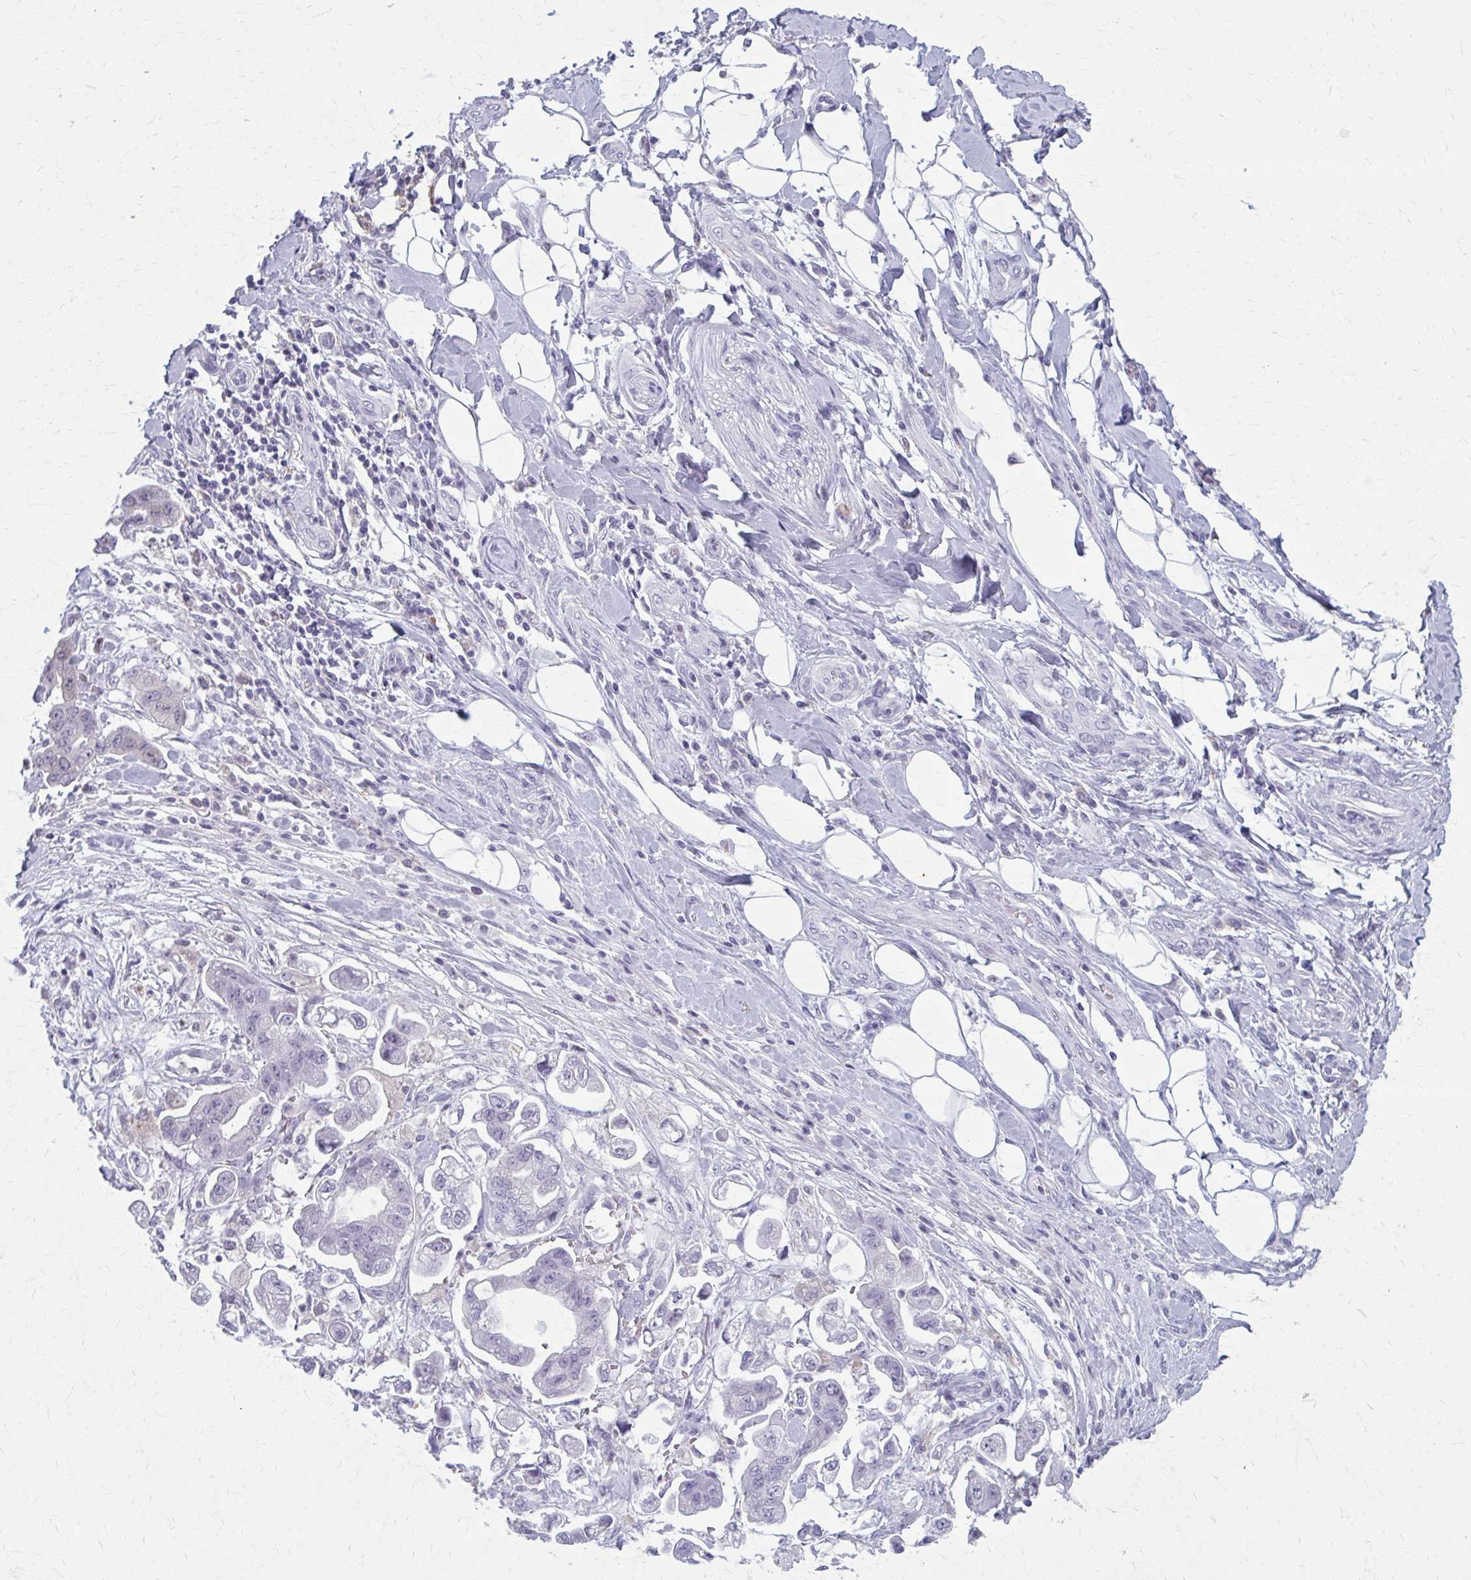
{"staining": {"intensity": "negative", "quantity": "none", "location": "none"}, "tissue": "stomach cancer", "cell_type": "Tumor cells", "image_type": "cancer", "snomed": [{"axis": "morphology", "description": "Adenocarcinoma, NOS"}, {"axis": "topography", "description": "Stomach"}], "caption": "Tumor cells are negative for protein expression in human stomach cancer (adenocarcinoma). (DAB immunohistochemistry (IHC) visualized using brightfield microscopy, high magnification).", "gene": "CARD9", "patient": {"sex": "male", "age": 62}}